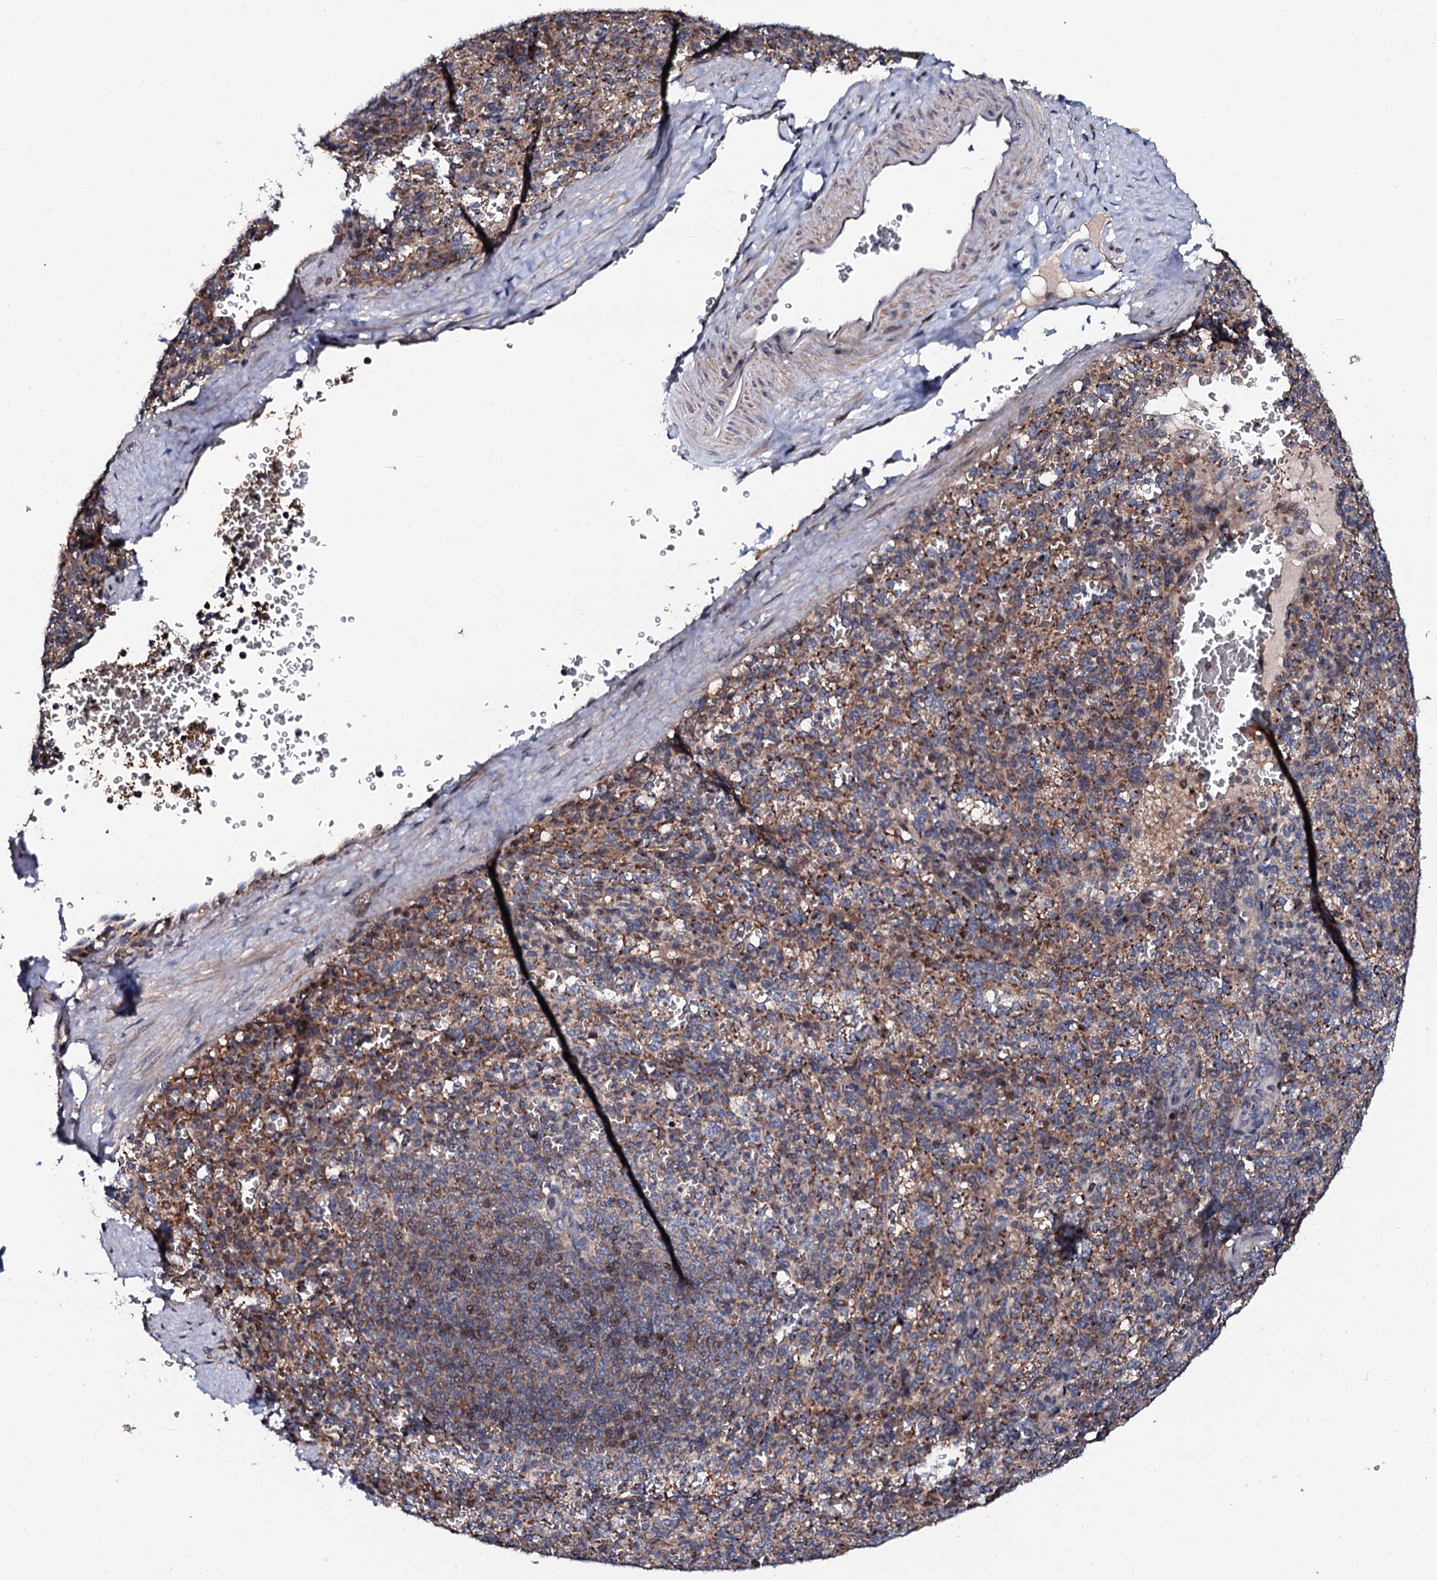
{"staining": {"intensity": "moderate", "quantity": "<25%", "location": "nuclear"}, "tissue": "spleen", "cell_type": "Cells in red pulp", "image_type": "normal", "snomed": [{"axis": "morphology", "description": "Normal tissue, NOS"}, {"axis": "topography", "description": "Spleen"}], "caption": "Spleen stained for a protein (brown) reveals moderate nuclear positive positivity in approximately <25% of cells in red pulp.", "gene": "PLET1", "patient": {"sex": "female", "age": 21}}